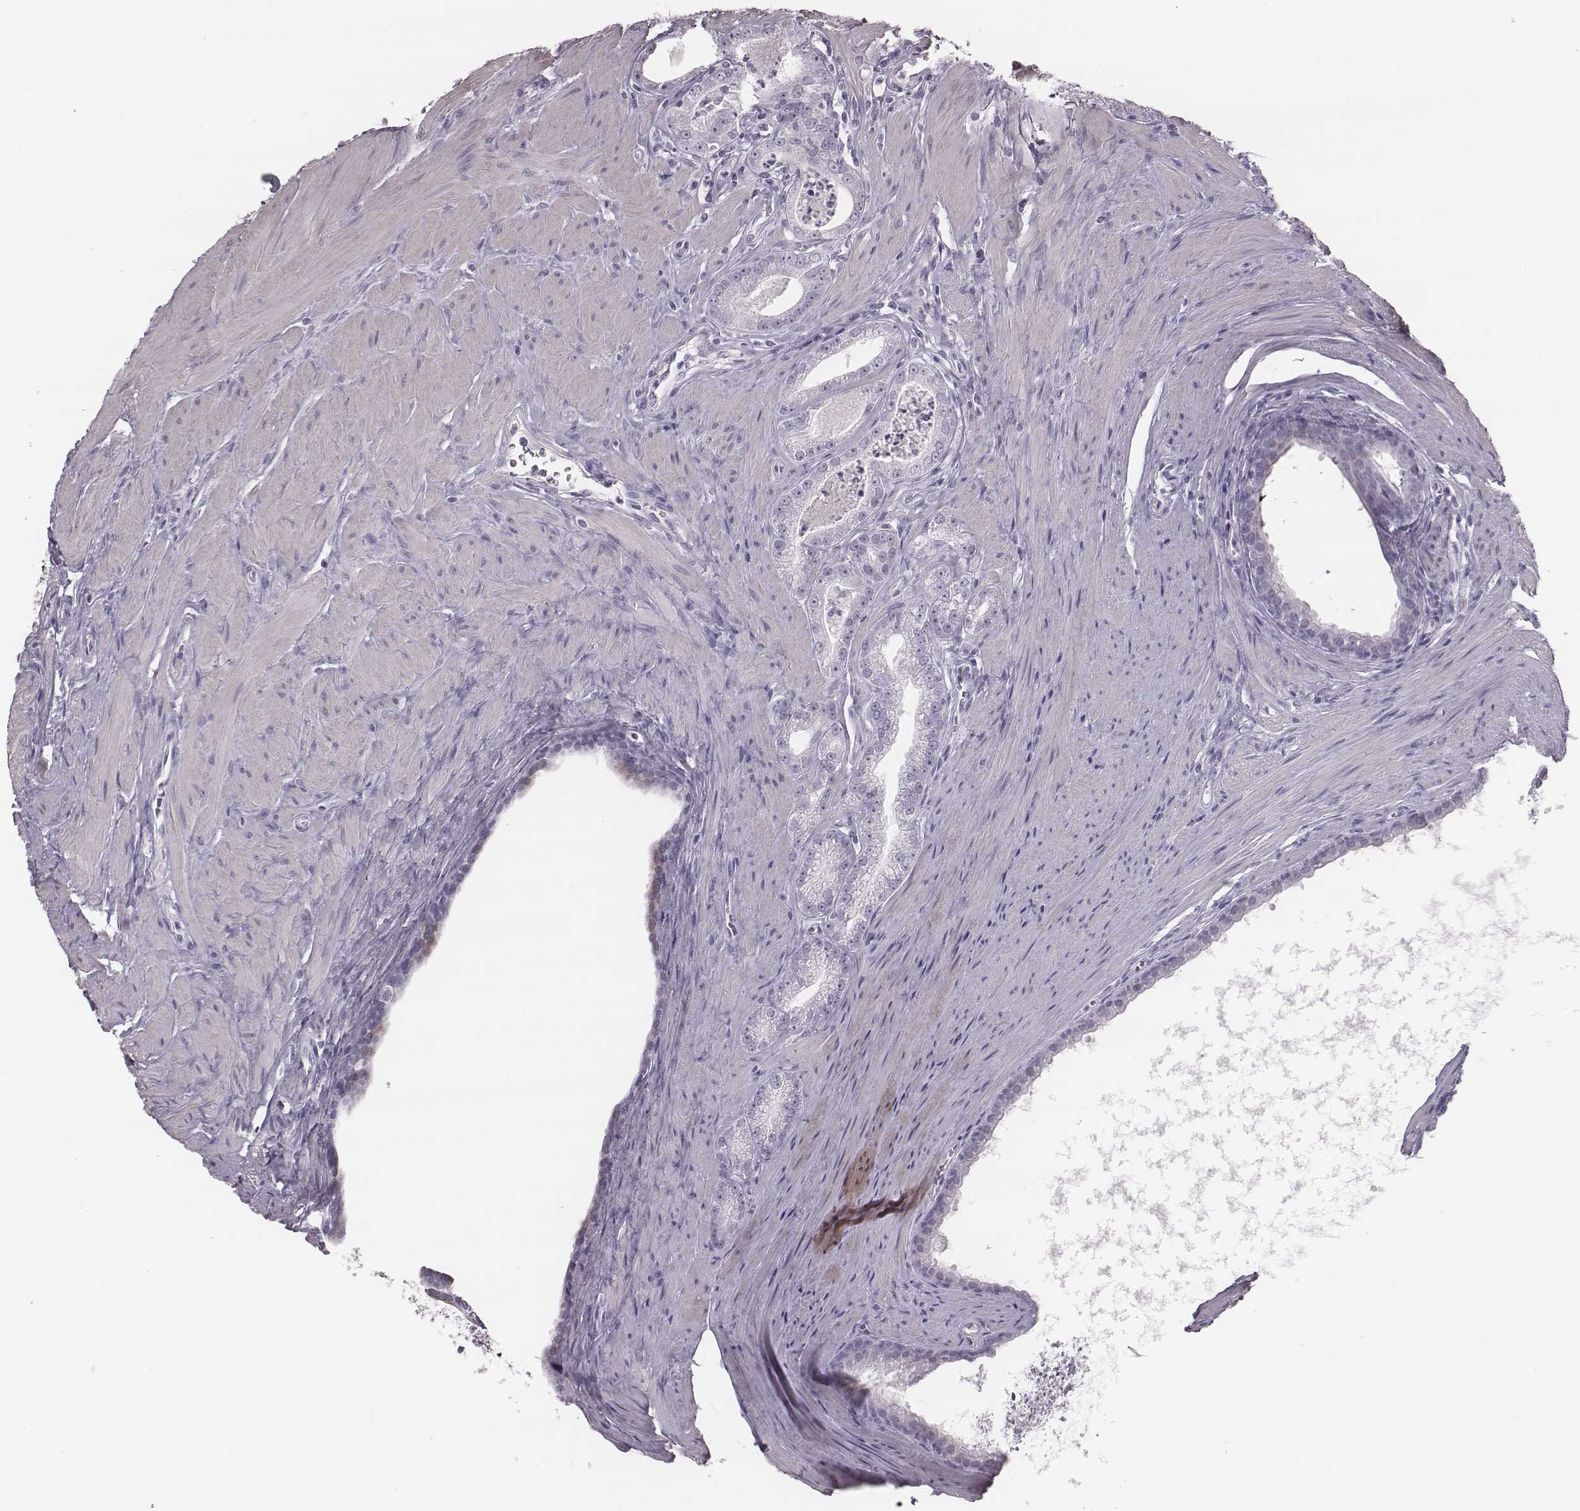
{"staining": {"intensity": "negative", "quantity": "none", "location": "none"}, "tissue": "prostate cancer", "cell_type": "Tumor cells", "image_type": "cancer", "snomed": [{"axis": "morphology", "description": "Adenocarcinoma, NOS"}, {"axis": "topography", "description": "Prostate"}], "caption": "Tumor cells are negative for protein expression in human prostate adenocarcinoma.", "gene": "KRT74", "patient": {"sex": "male", "age": 71}}